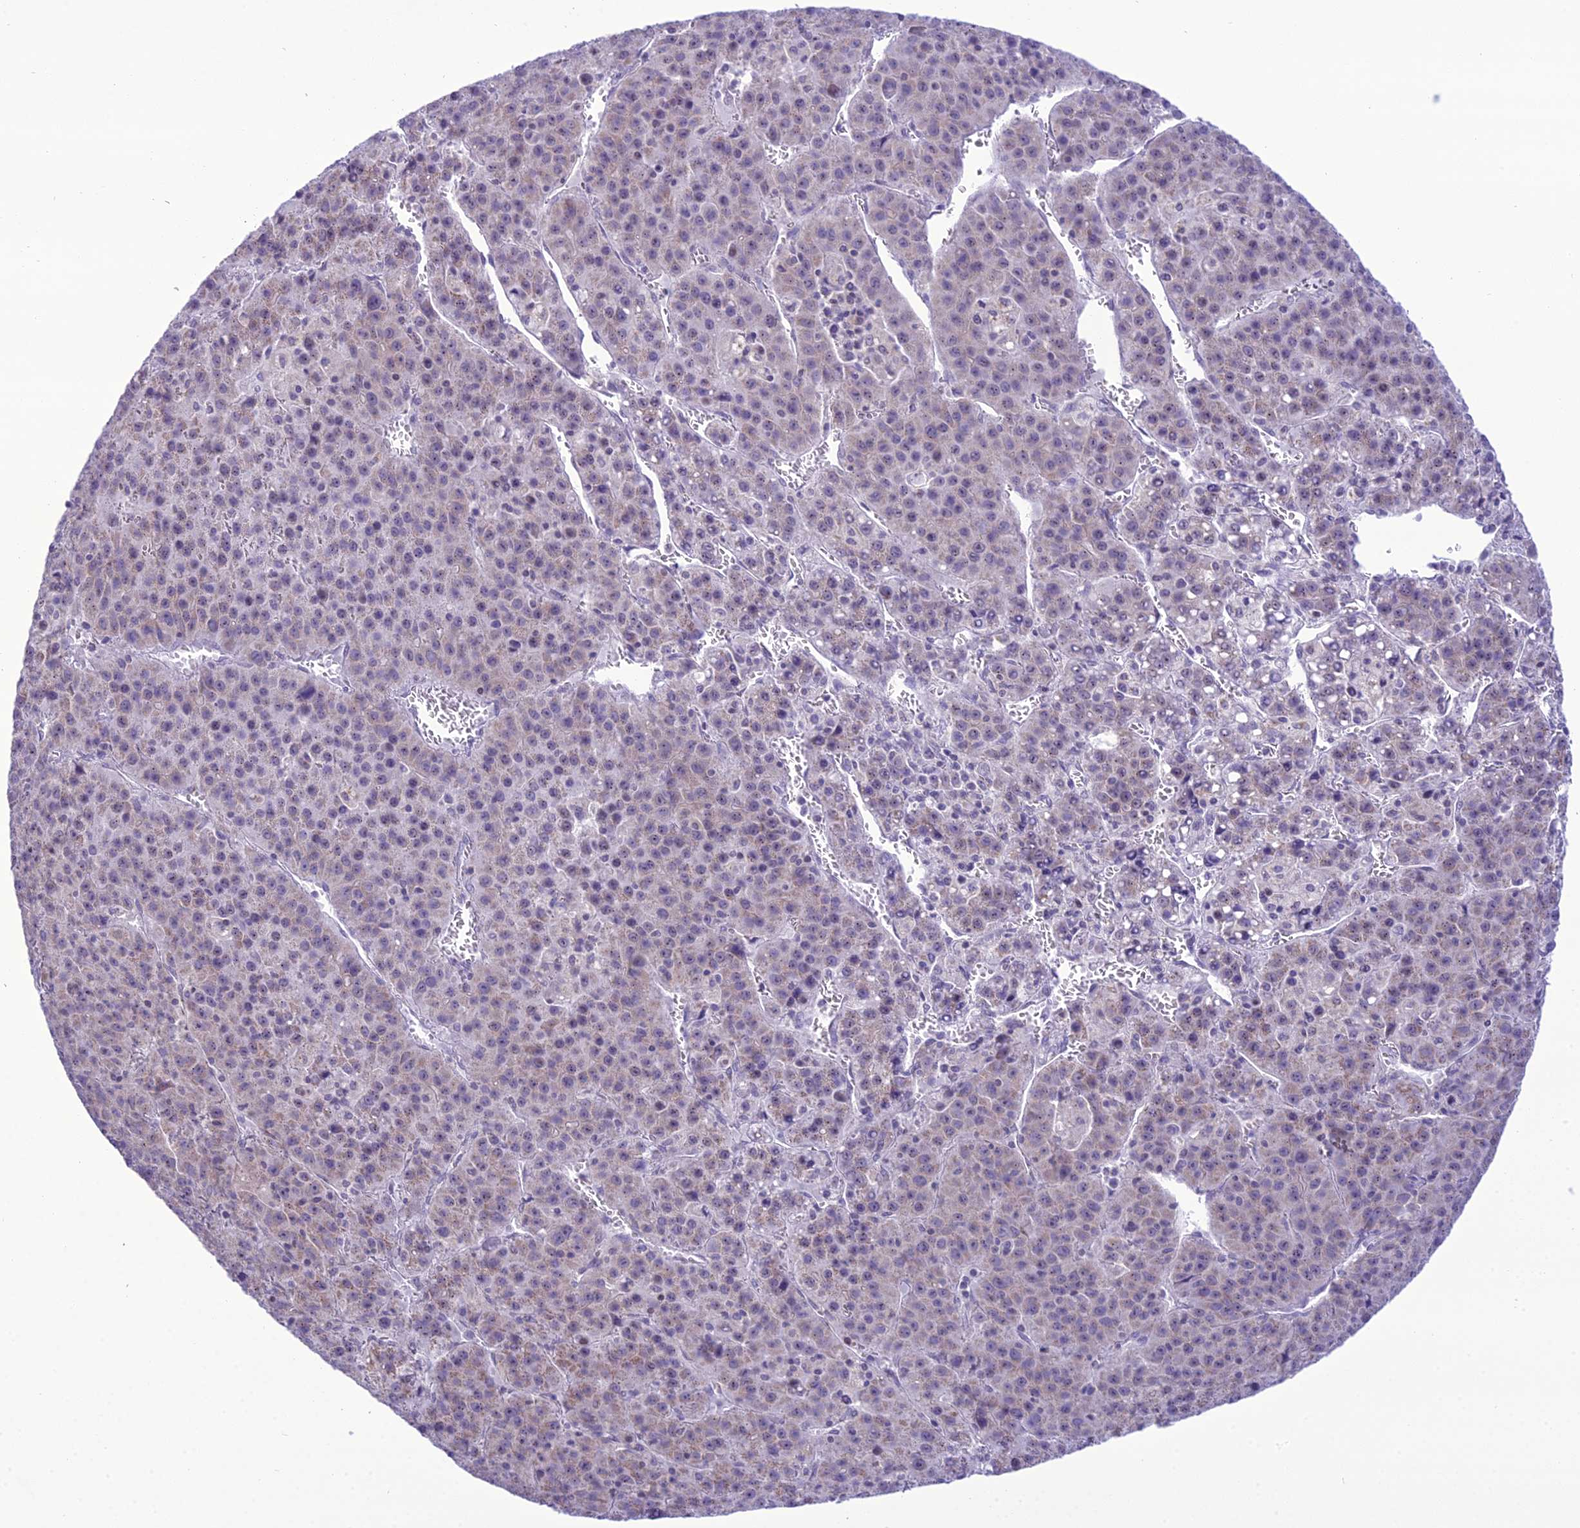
{"staining": {"intensity": "weak", "quantity": "<25%", "location": "cytoplasmic/membranous"}, "tissue": "liver cancer", "cell_type": "Tumor cells", "image_type": "cancer", "snomed": [{"axis": "morphology", "description": "Carcinoma, Hepatocellular, NOS"}, {"axis": "topography", "description": "Liver"}], "caption": "This is an IHC histopathology image of human liver cancer (hepatocellular carcinoma). There is no staining in tumor cells.", "gene": "B9D2", "patient": {"sex": "female", "age": 53}}